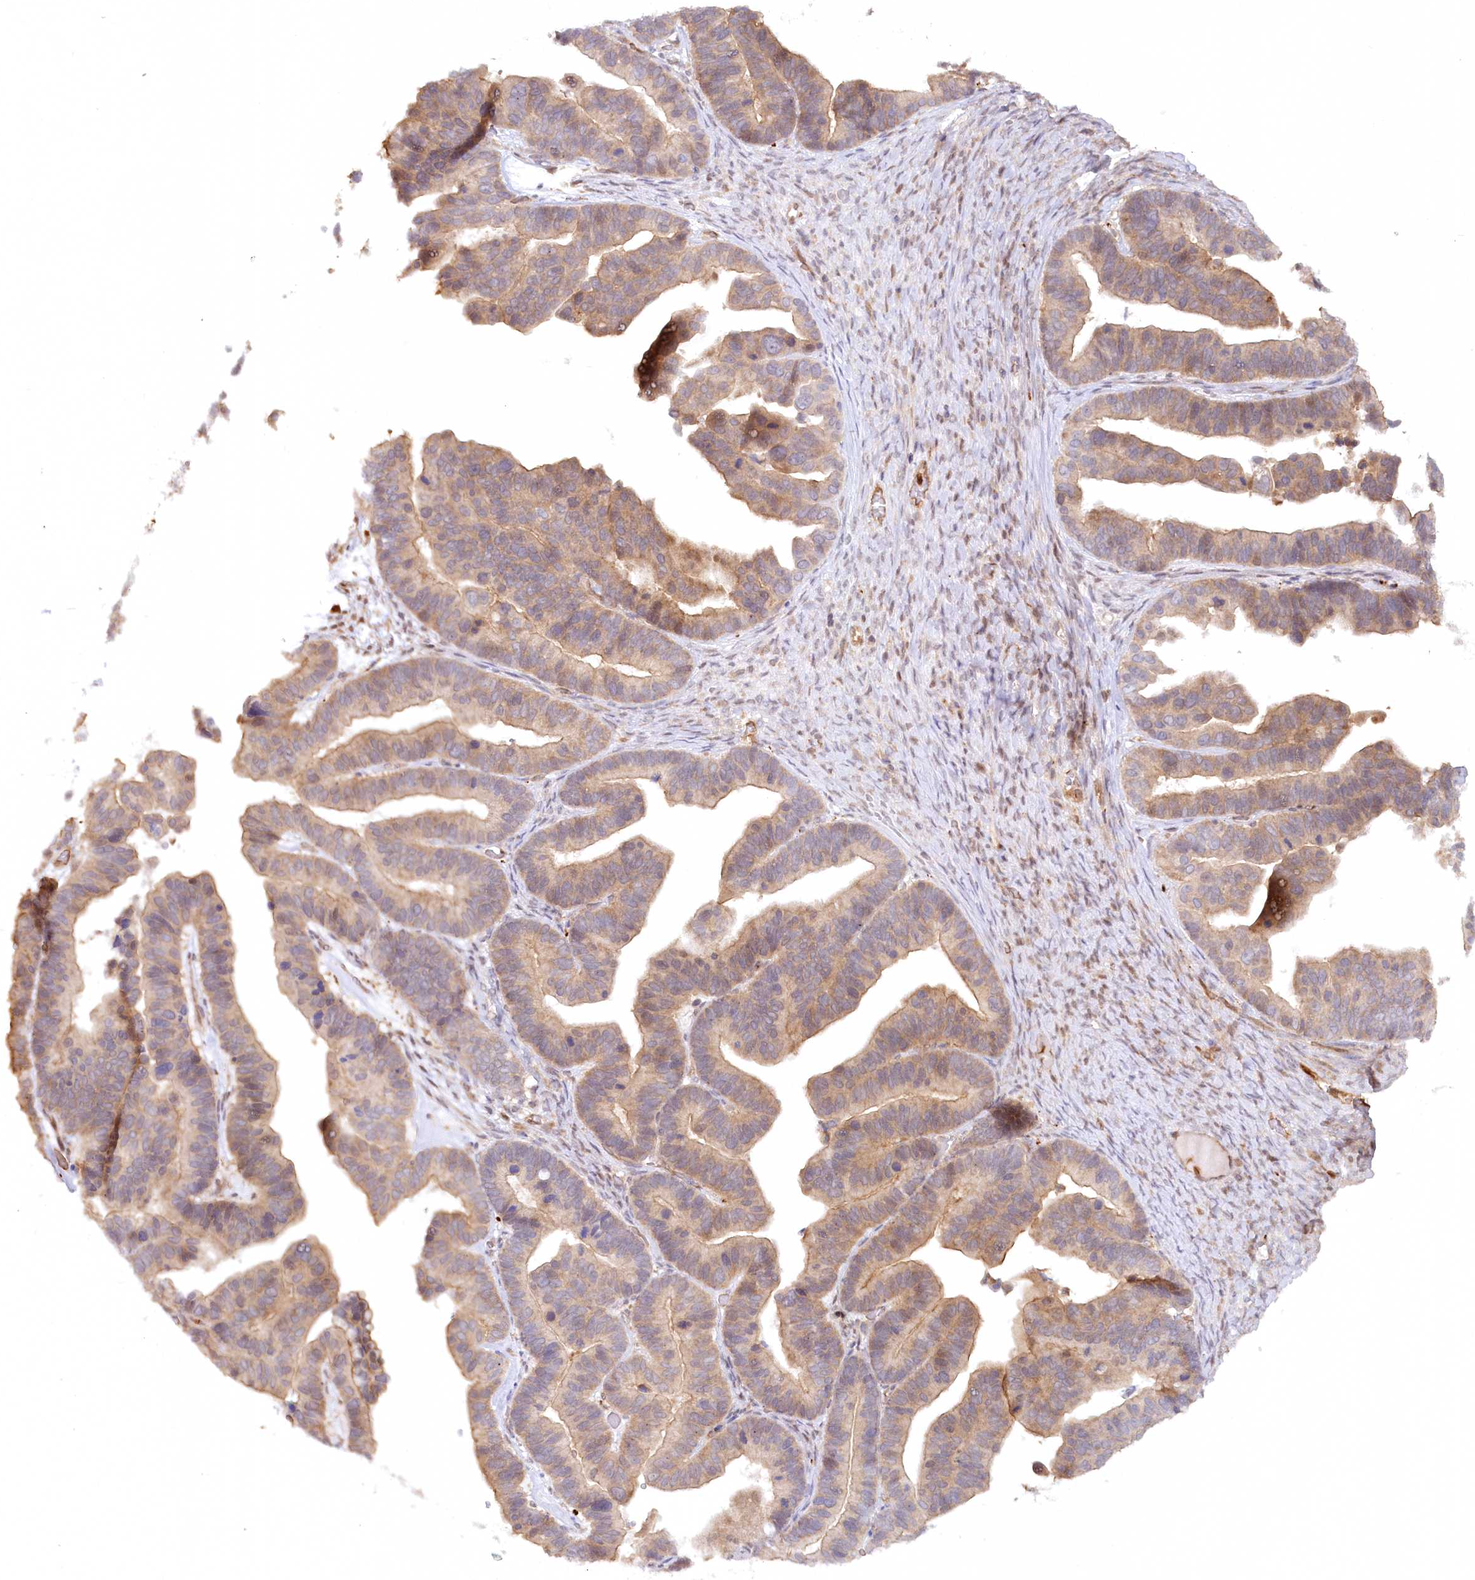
{"staining": {"intensity": "moderate", "quantity": "25%-75%", "location": "cytoplasmic/membranous"}, "tissue": "ovarian cancer", "cell_type": "Tumor cells", "image_type": "cancer", "snomed": [{"axis": "morphology", "description": "Cystadenocarcinoma, serous, NOS"}, {"axis": "topography", "description": "Ovary"}], "caption": "The histopathology image exhibits staining of ovarian serous cystadenocarcinoma, revealing moderate cytoplasmic/membranous protein expression (brown color) within tumor cells.", "gene": "GBE1", "patient": {"sex": "female", "age": 56}}